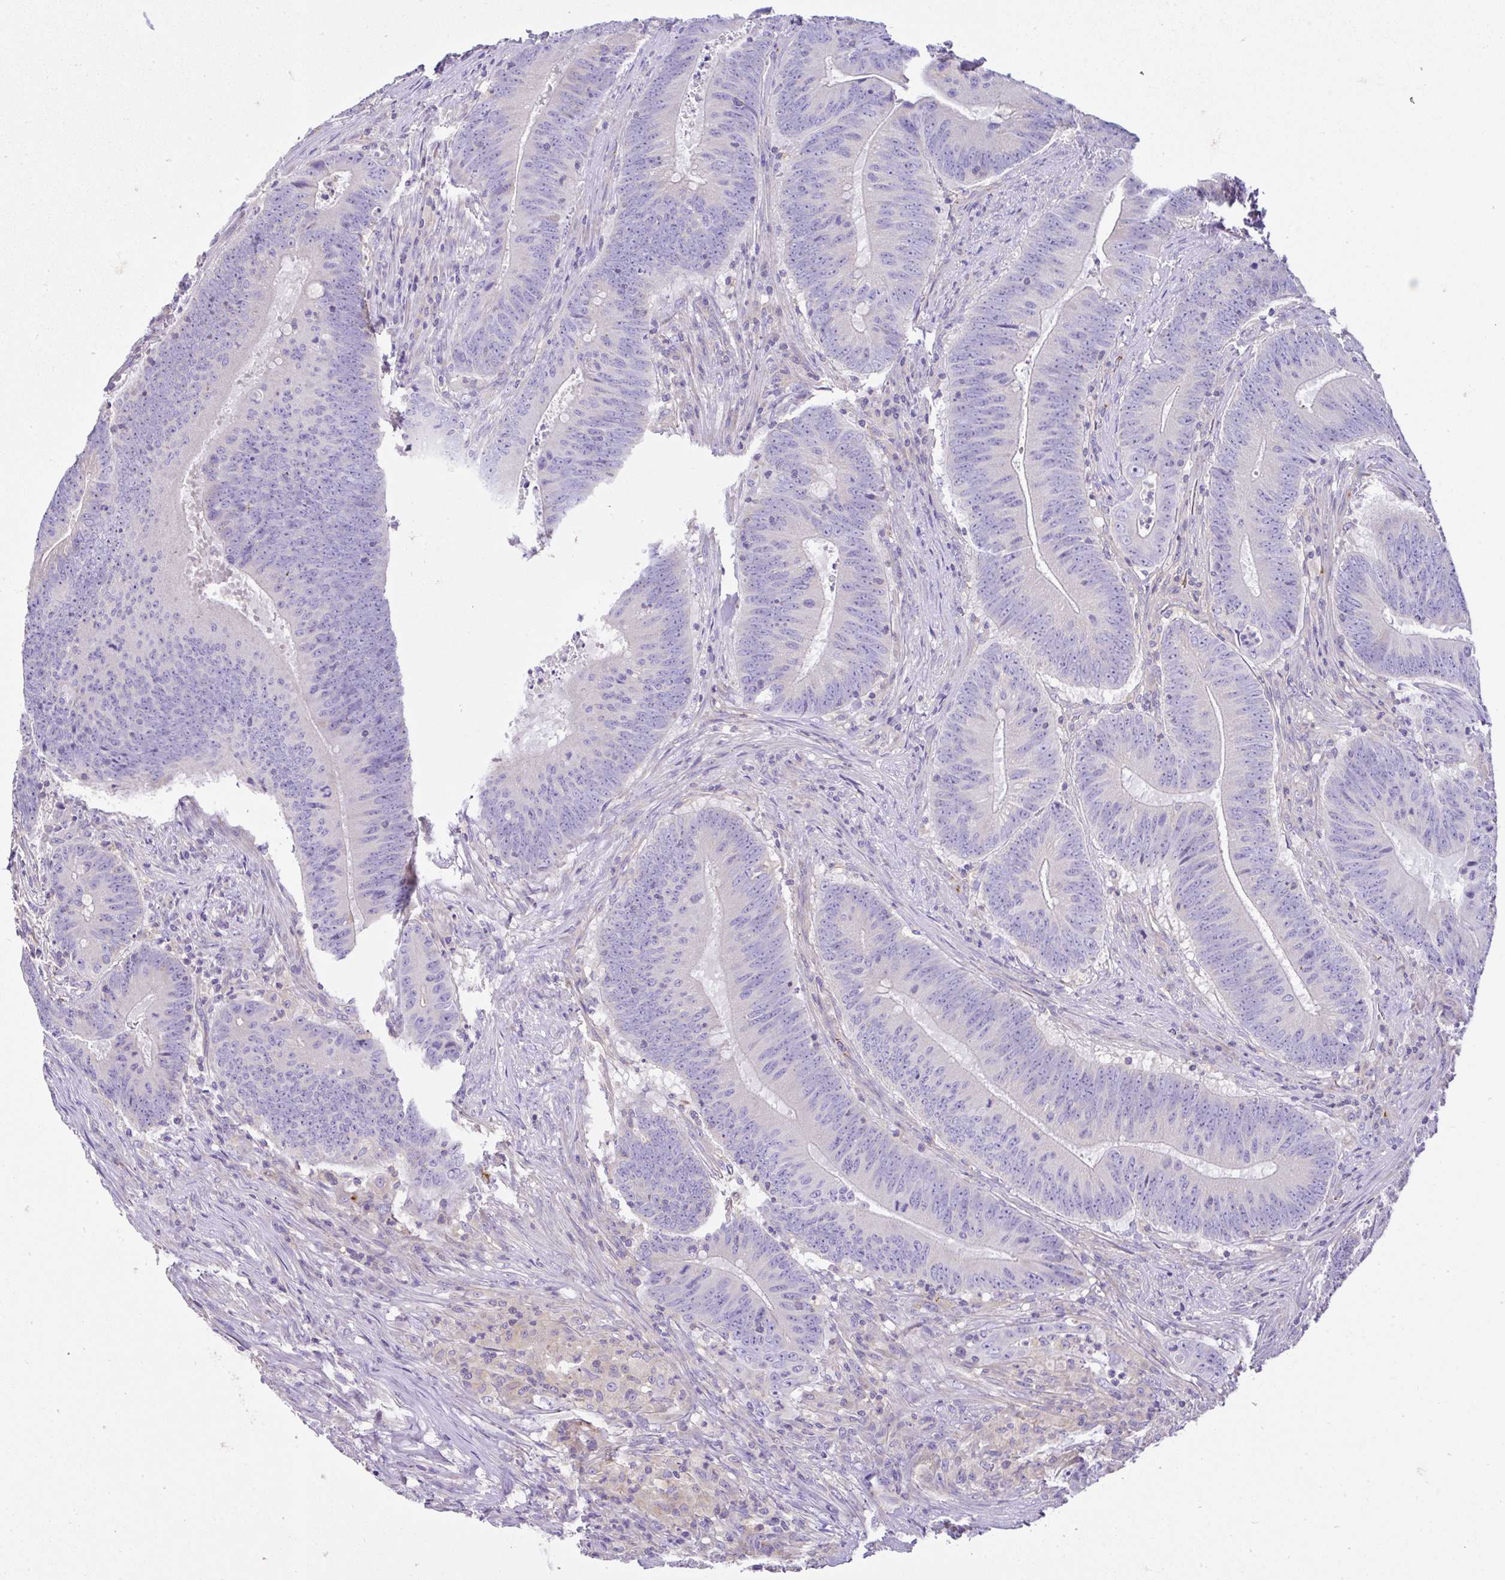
{"staining": {"intensity": "negative", "quantity": "none", "location": "none"}, "tissue": "colorectal cancer", "cell_type": "Tumor cells", "image_type": "cancer", "snomed": [{"axis": "morphology", "description": "Adenocarcinoma, NOS"}, {"axis": "topography", "description": "Colon"}], "caption": "Colorectal adenocarcinoma was stained to show a protein in brown. There is no significant expression in tumor cells. (DAB immunohistochemistry with hematoxylin counter stain).", "gene": "CCDC142", "patient": {"sex": "female", "age": 87}}